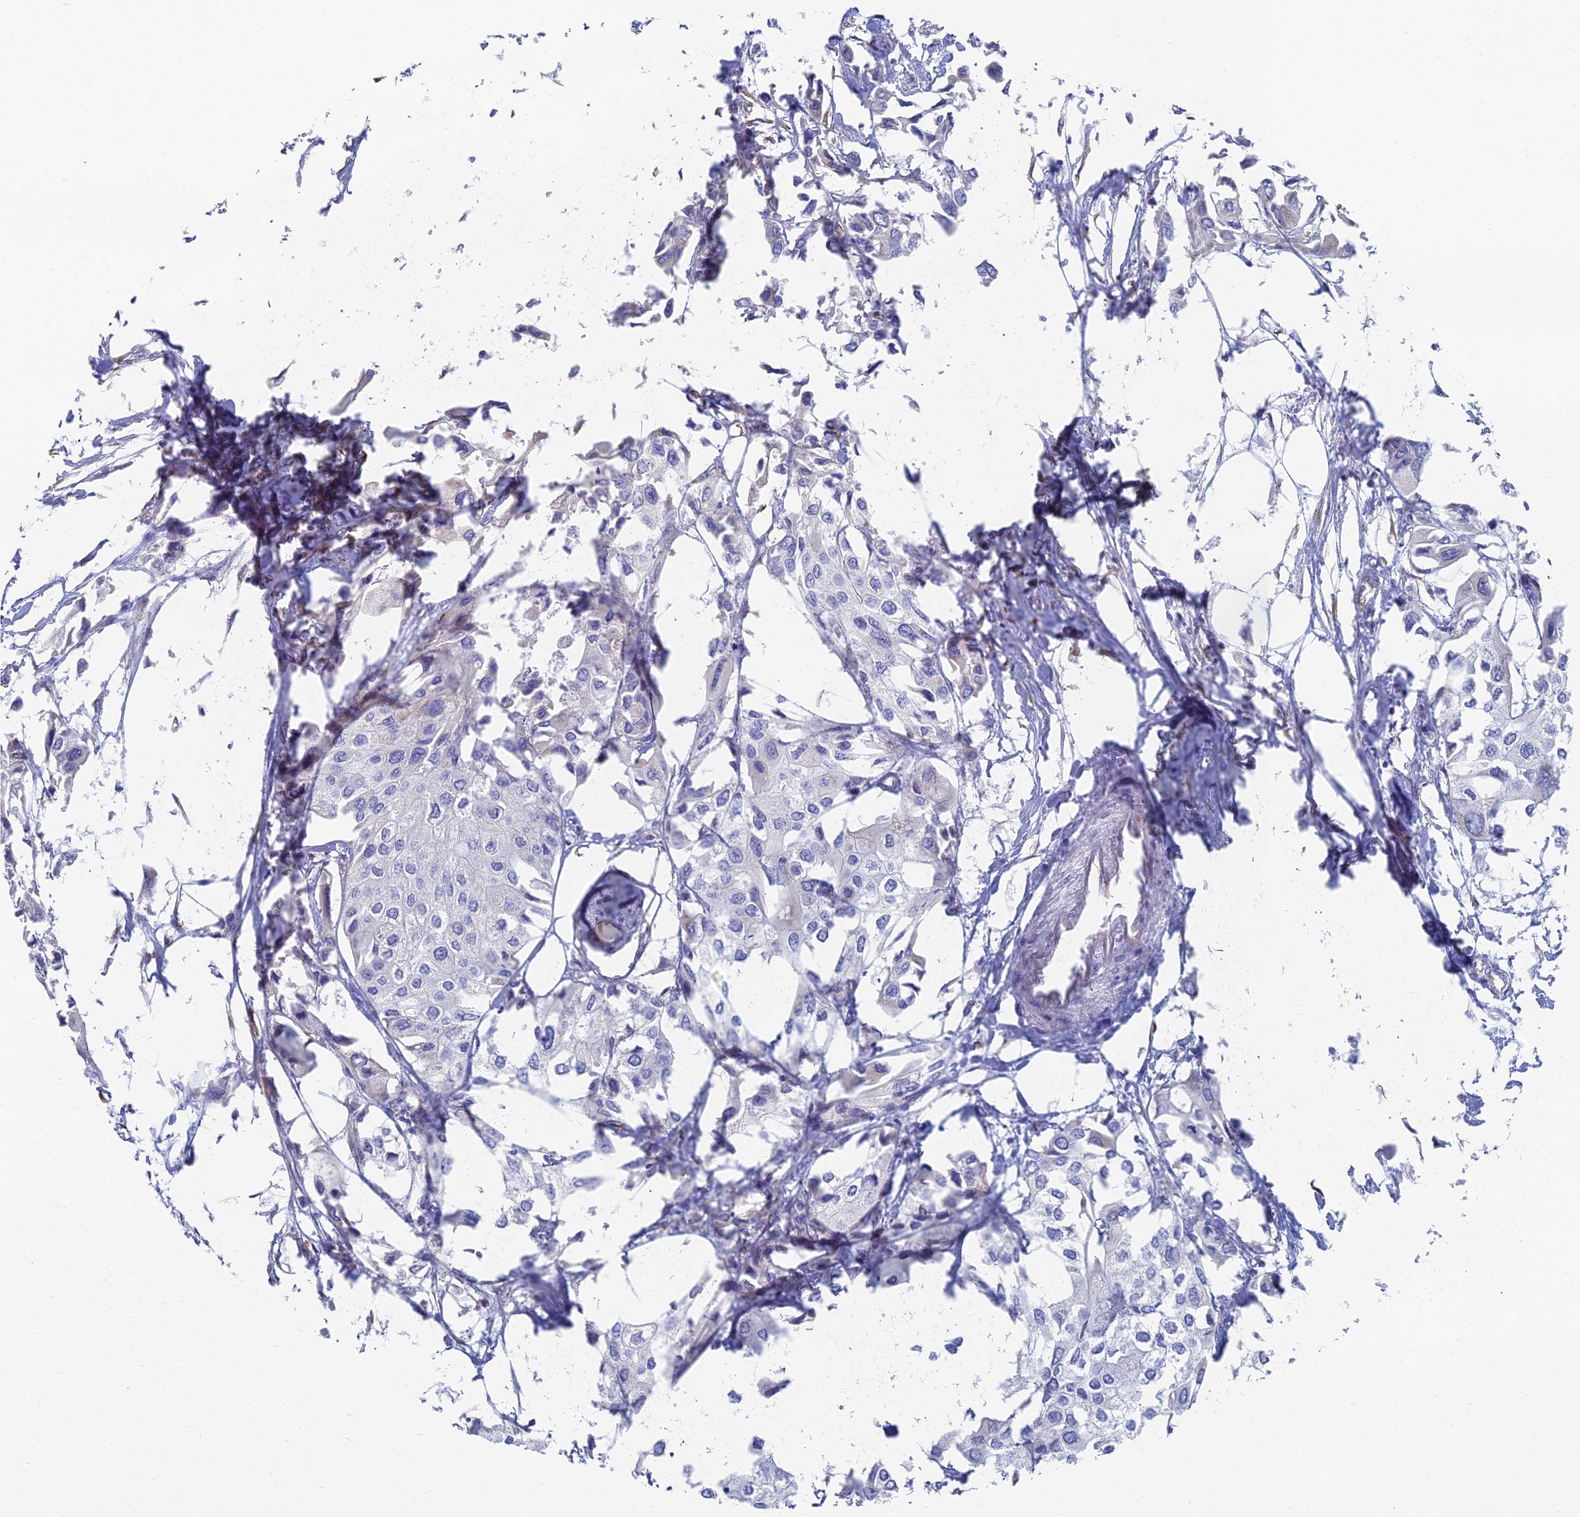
{"staining": {"intensity": "negative", "quantity": "none", "location": "none"}, "tissue": "urothelial cancer", "cell_type": "Tumor cells", "image_type": "cancer", "snomed": [{"axis": "morphology", "description": "Urothelial carcinoma, High grade"}, {"axis": "topography", "description": "Urinary bladder"}], "caption": "DAB (3,3'-diaminobenzidine) immunohistochemical staining of urothelial cancer displays no significant staining in tumor cells.", "gene": "TNNT3", "patient": {"sex": "male", "age": 64}}